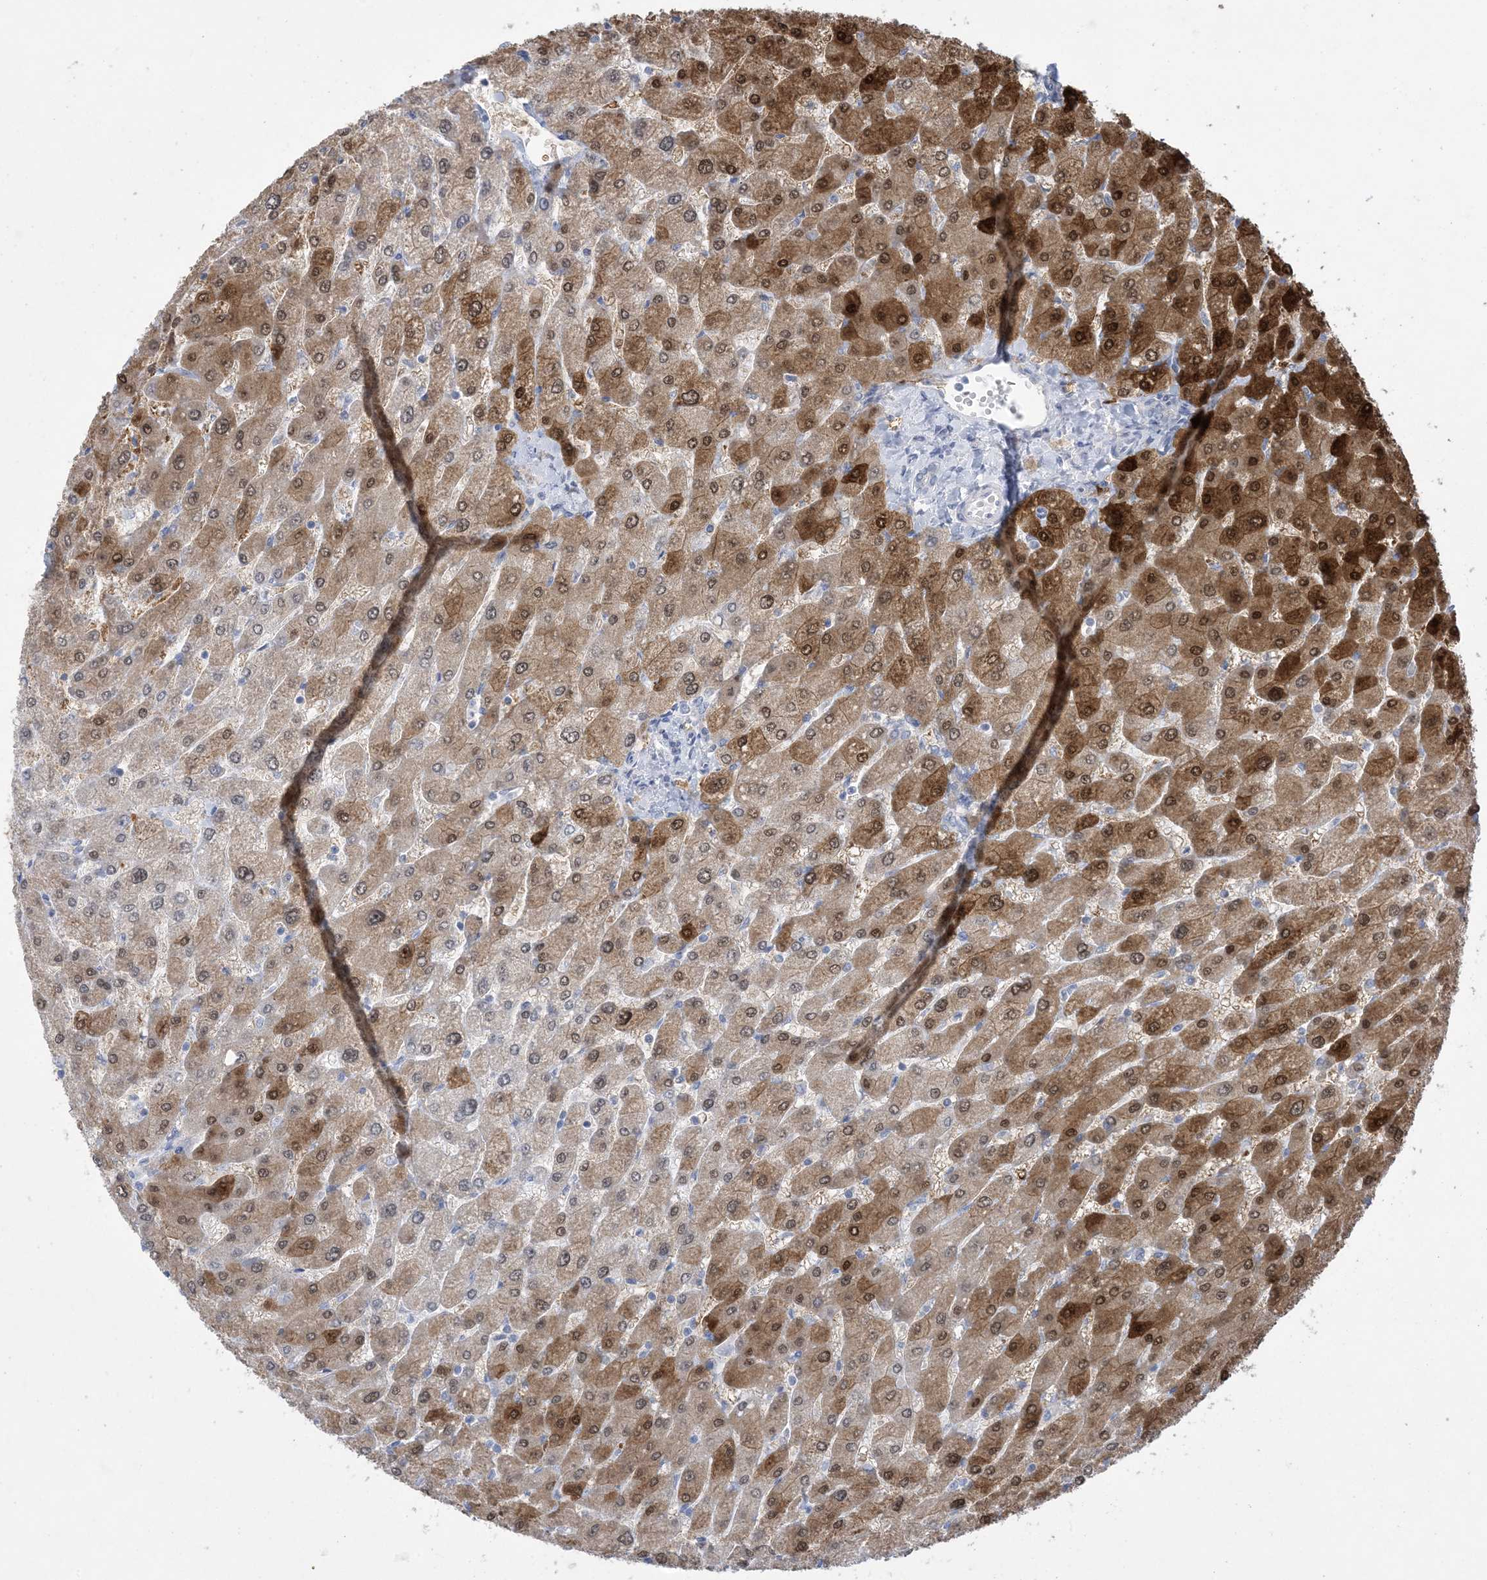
{"staining": {"intensity": "negative", "quantity": "none", "location": "none"}, "tissue": "liver", "cell_type": "Cholangiocytes", "image_type": "normal", "snomed": [{"axis": "morphology", "description": "Normal tissue, NOS"}, {"axis": "topography", "description": "Liver"}], "caption": "DAB immunohistochemical staining of normal human liver displays no significant expression in cholangiocytes. (DAB (3,3'-diaminobenzidine) immunohistochemistry (IHC) with hematoxylin counter stain).", "gene": "HMGCS1", "patient": {"sex": "male", "age": 55}}